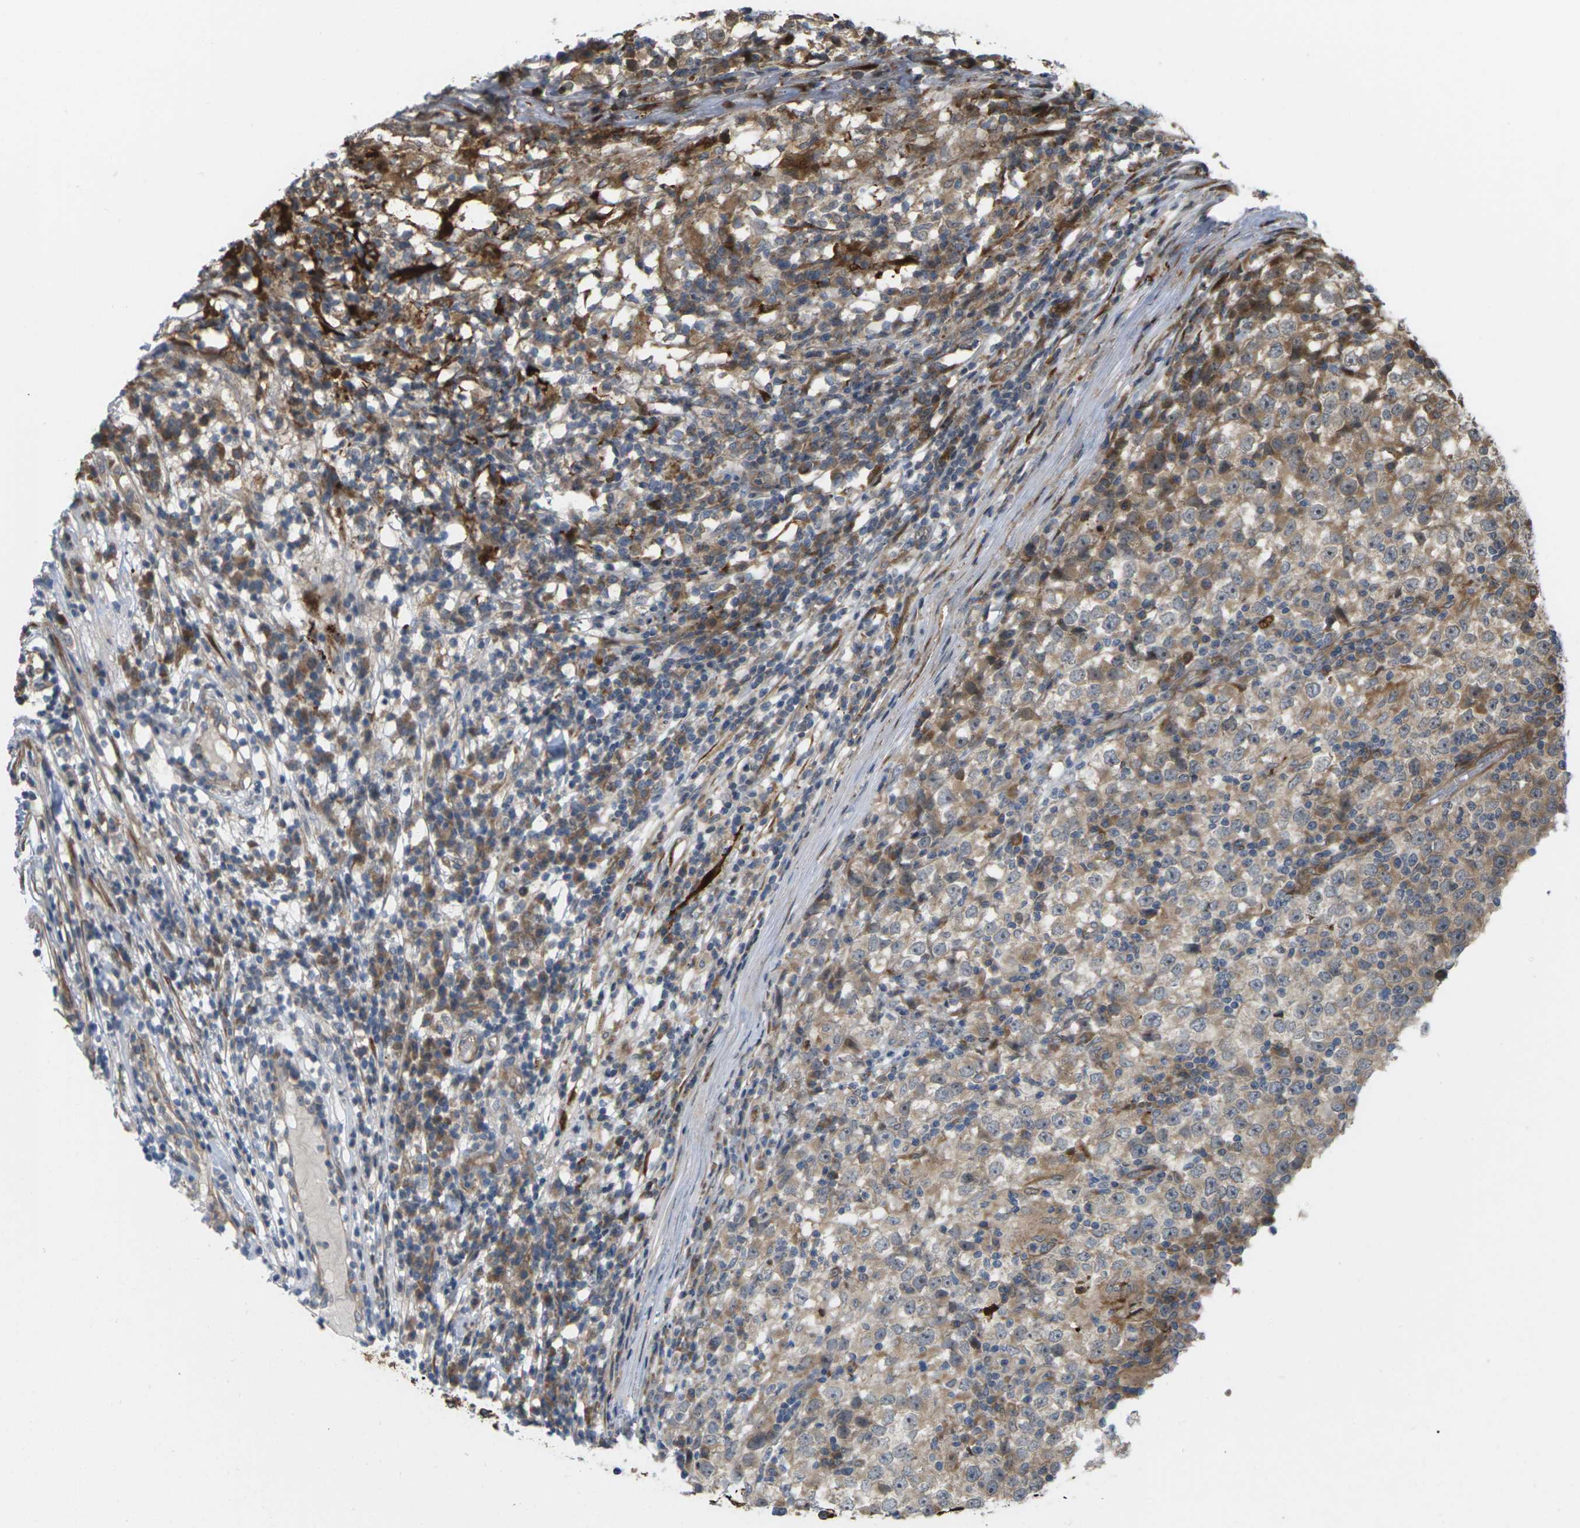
{"staining": {"intensity": "moderate", "quantity": "25%-75%", "location": "cytoplasmic/membranous"}, "tissue": "testis cancer", "cell_type": "Tumor cells", "image_type": "cancer", "snomed": [{"axis": "morphology", "description": "Seminoma, NOS"}, {"axis": "topography", "description": "Testis"}], "caption": "Immunohistochemical staining of seminoma (testis) displays medium levels of moderate cytoplasmic/membranous staining in approximately 25%-75% of tumor cells. (brown staining indicates protein expression, while blue staining denotes nuclei).", "gene": "ROBO1", "patient": {"sex": "male", "age": 65}}